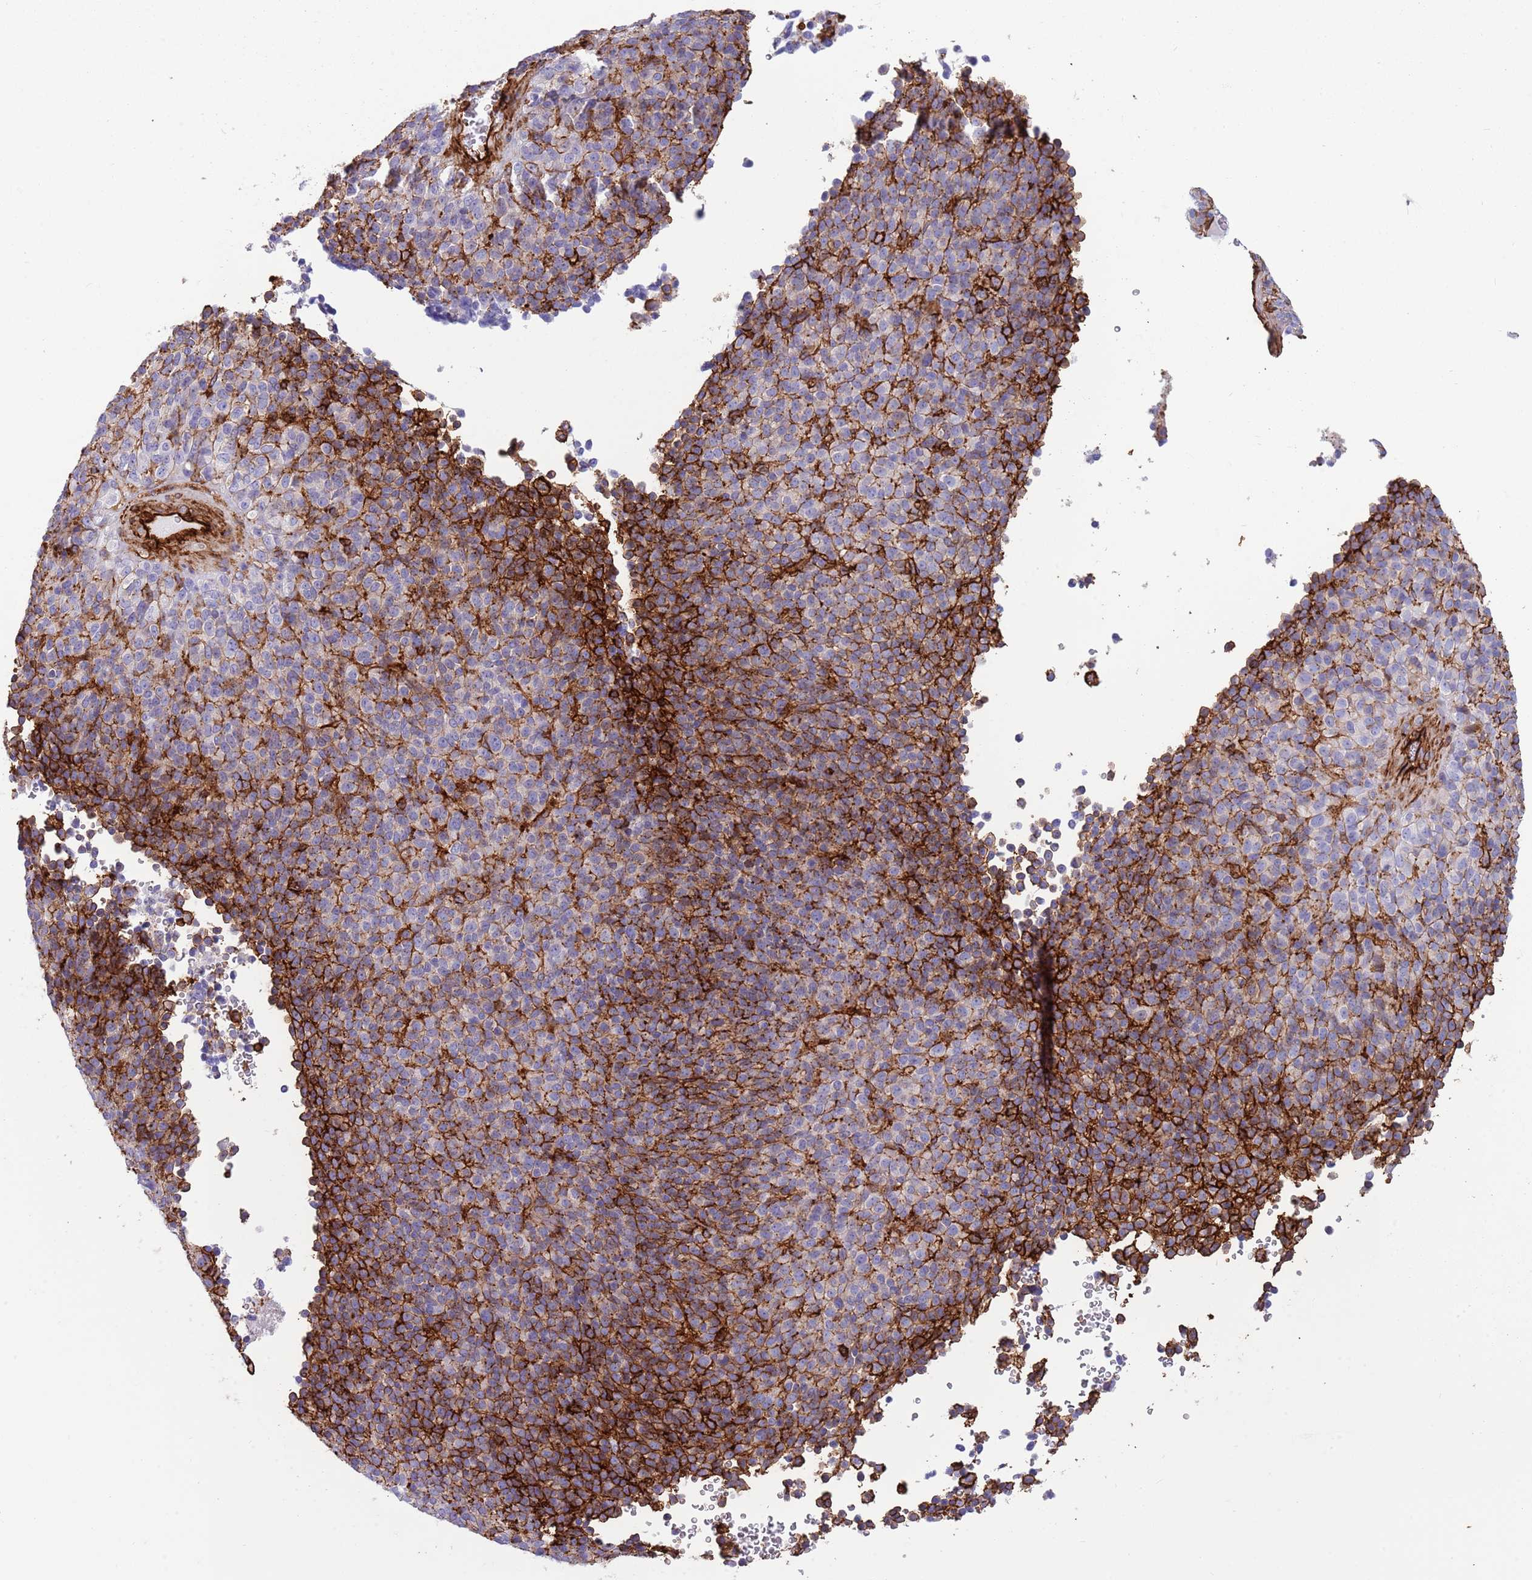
{"staining": {"intensity": "strong", "quantity": "25%-75%", "location": "cytoplasmic/membranous"}, "tissue": "melanoma", "cell_type": "Tumor cells", "image_type": "cancer", "snomed": [{"axis": "morphology", "description": "Malignant melanoma, Metastatic site"}, {"axis": "topography", "description": "Brain"}], "caption": "Protein staining reveals strong cytoplasmic/membranous expression in about 25%-75% of tumor cells in malignant melanoma (metastatic site).", "gene": "KBTBD7", "patient": {"sex": "female", "age": 56}}